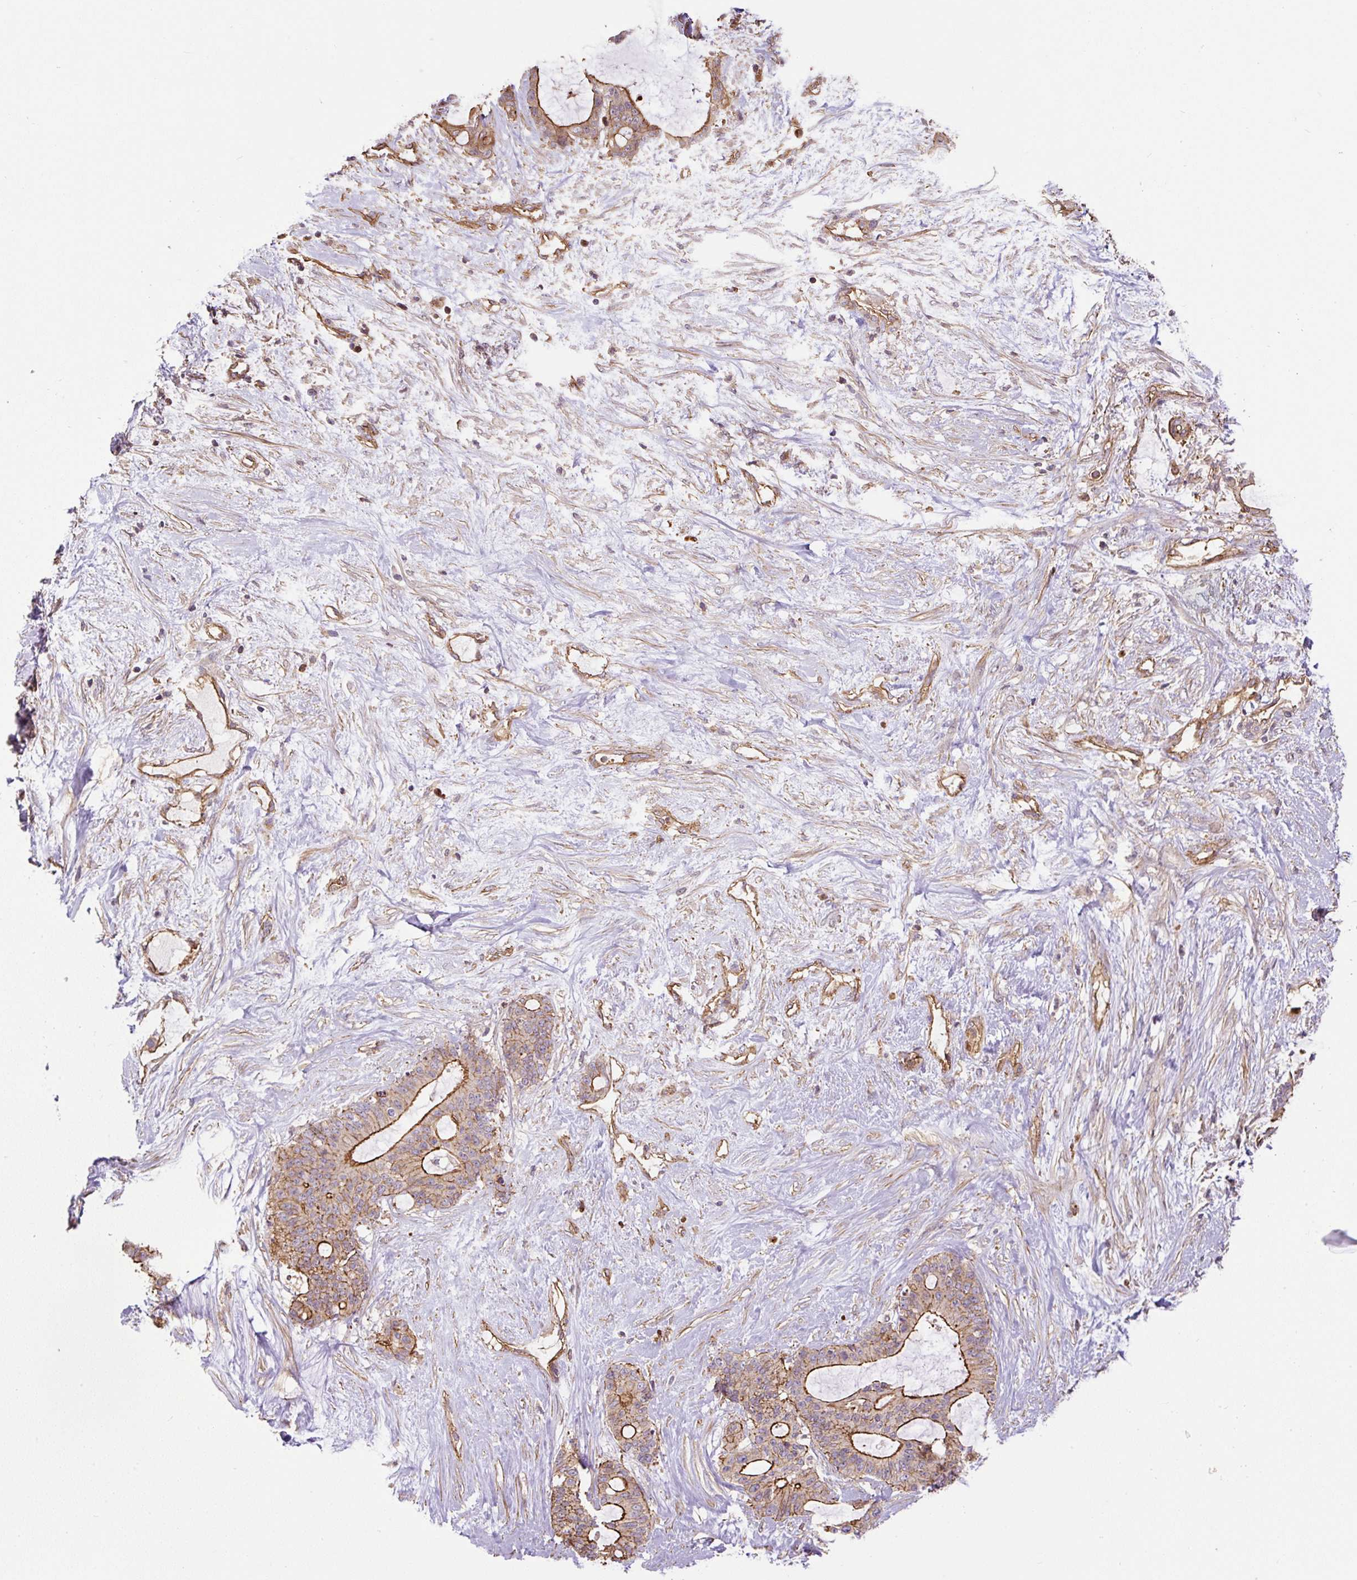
{"staining": {"intensity": "moderate", "quantity": ">75%", "location": "cytoplasmic/membranous"}, "tissue": "liver cancer", "cell_type": "Tumor cells", "image_type": "cancer", "snomed": [{"axis": "morphology", "description": "Normal tissue, NOS"}, {"axis": "morphology", "description": "Cholangiocarcinoma"}, {"axis": "topography", "description": "Liver"}, {"axis": "topography", "description": "Peripheral nerve tissue"}], "caption": "Protein analysis of liver cholangiocarcinoma tissue shows moderate cytoplasmic/membranous positivity in approximately >75% of tumor cells.", "gene": "B3GALT5", "patient": {"sex": "female", "age": 73}}